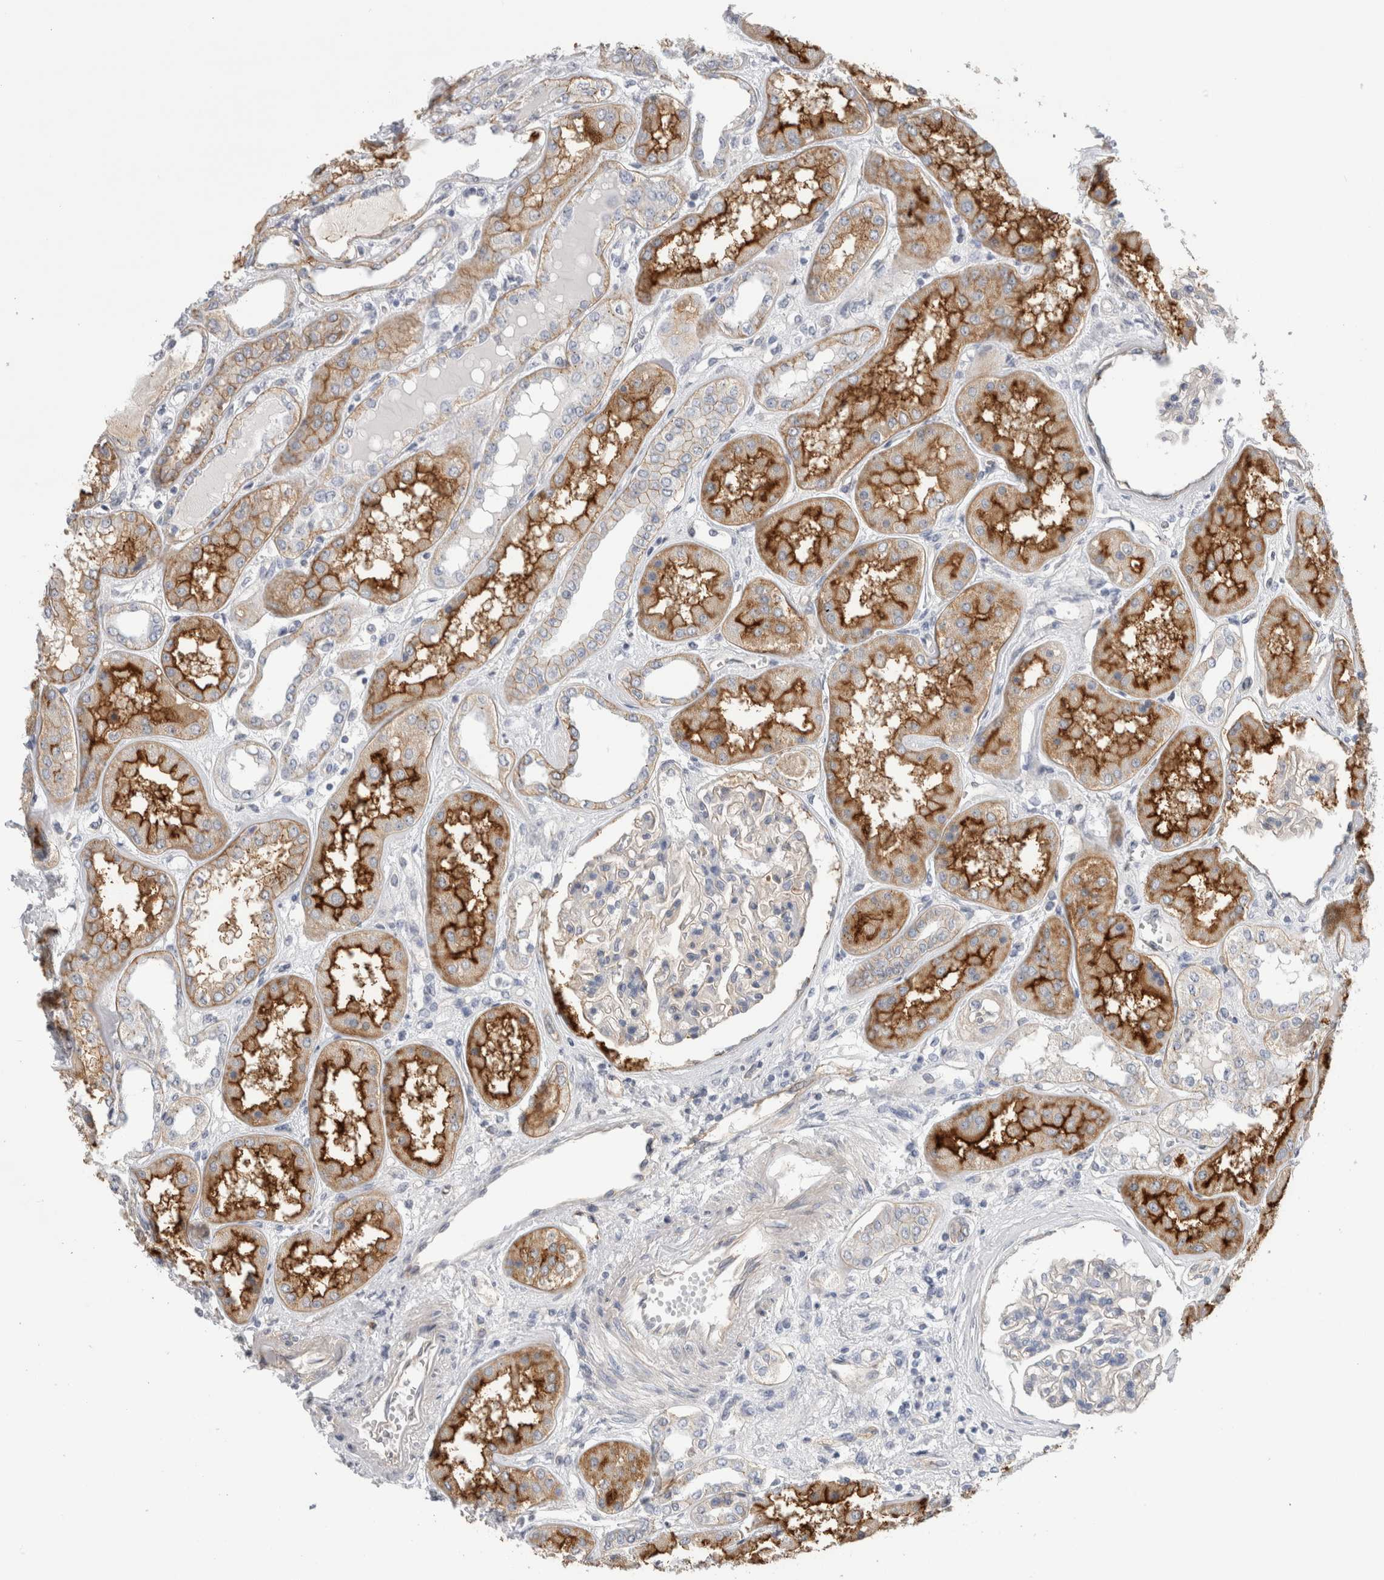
{"staining": {"intensity": "negative", "quantity": "none", "location": "none"}, "tissue": "kidney", "cell_type": "Cells in glomeruli", "image_type": "normal", "snomed": [{"axis": "morphology", "description": "Normal tissue, NOS"}, {"axis": "topography", "description": "Kidney"}], "caption": "Kidney was stained to show a protein in brown. There is no significant staining in cells in glomeruli. (IHC, brightfield microscopy, high magnification).", "gene": "VANGL1", "patient": {"sex": "female", "age": 56}}